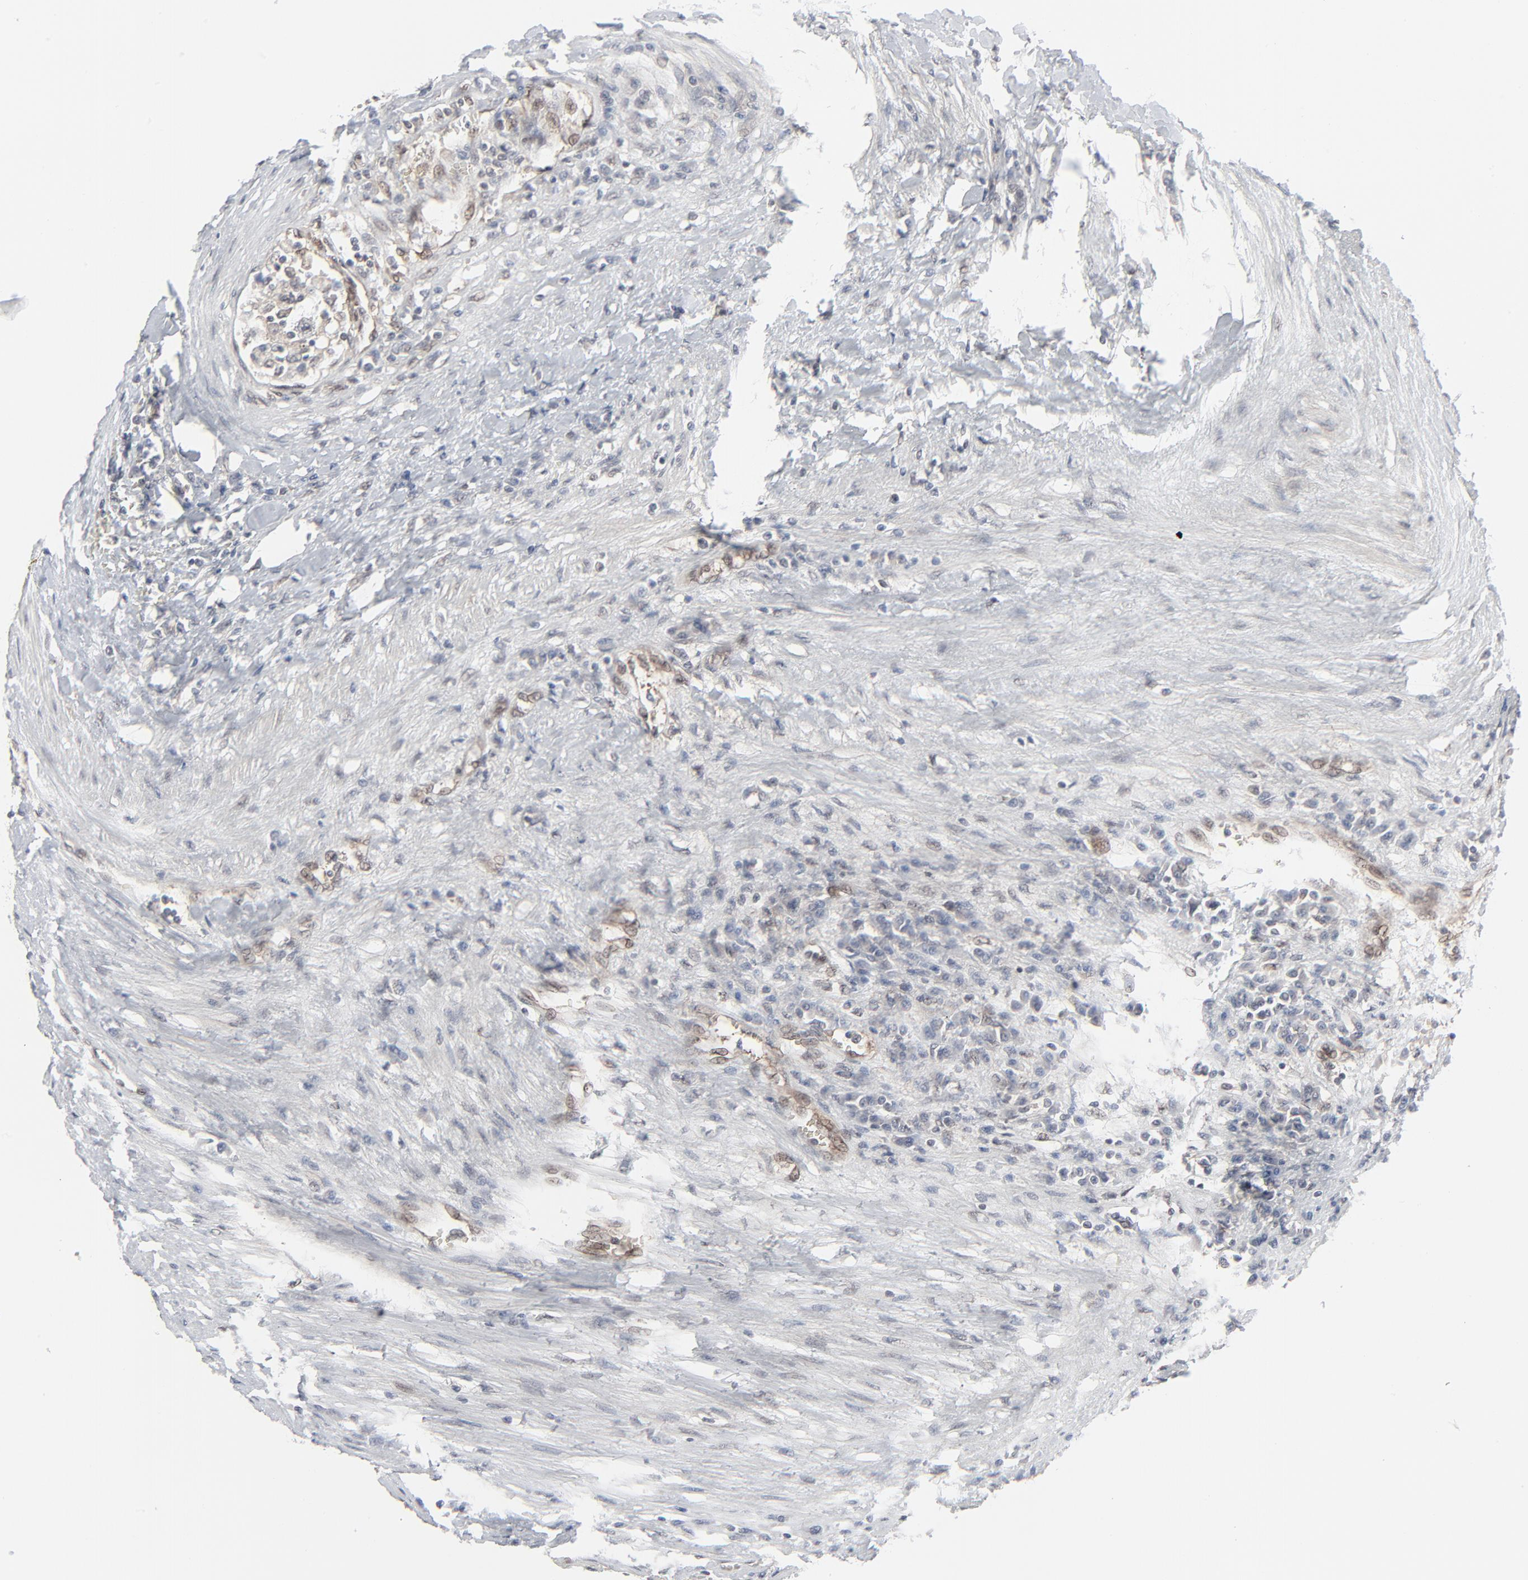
{"staining": {"intensity": "weak", "quantity": "25%-75%", "location": "cytoplasmic/membranous,nuclear"}, "tissue": "renal cancer", "cell_type": "Tumor cells", "image_type": "cancer", "snomed": [{"axis": "morphology", "description": "Normal tissue, NOS"}, {"axis": "morphology", "description": "Adenocarcinoma, NOS"}, {"axis": "topography", "description": "Kidney"}], "caption": "Renal cancer stained for a protein (brown) exhibits weak cytoplasmic/membranous and nuclear positive expression in approximately 25%-75% of tumor cells.", "gene": "AKT1", "patient": {"sex": "male", "age": 71}}